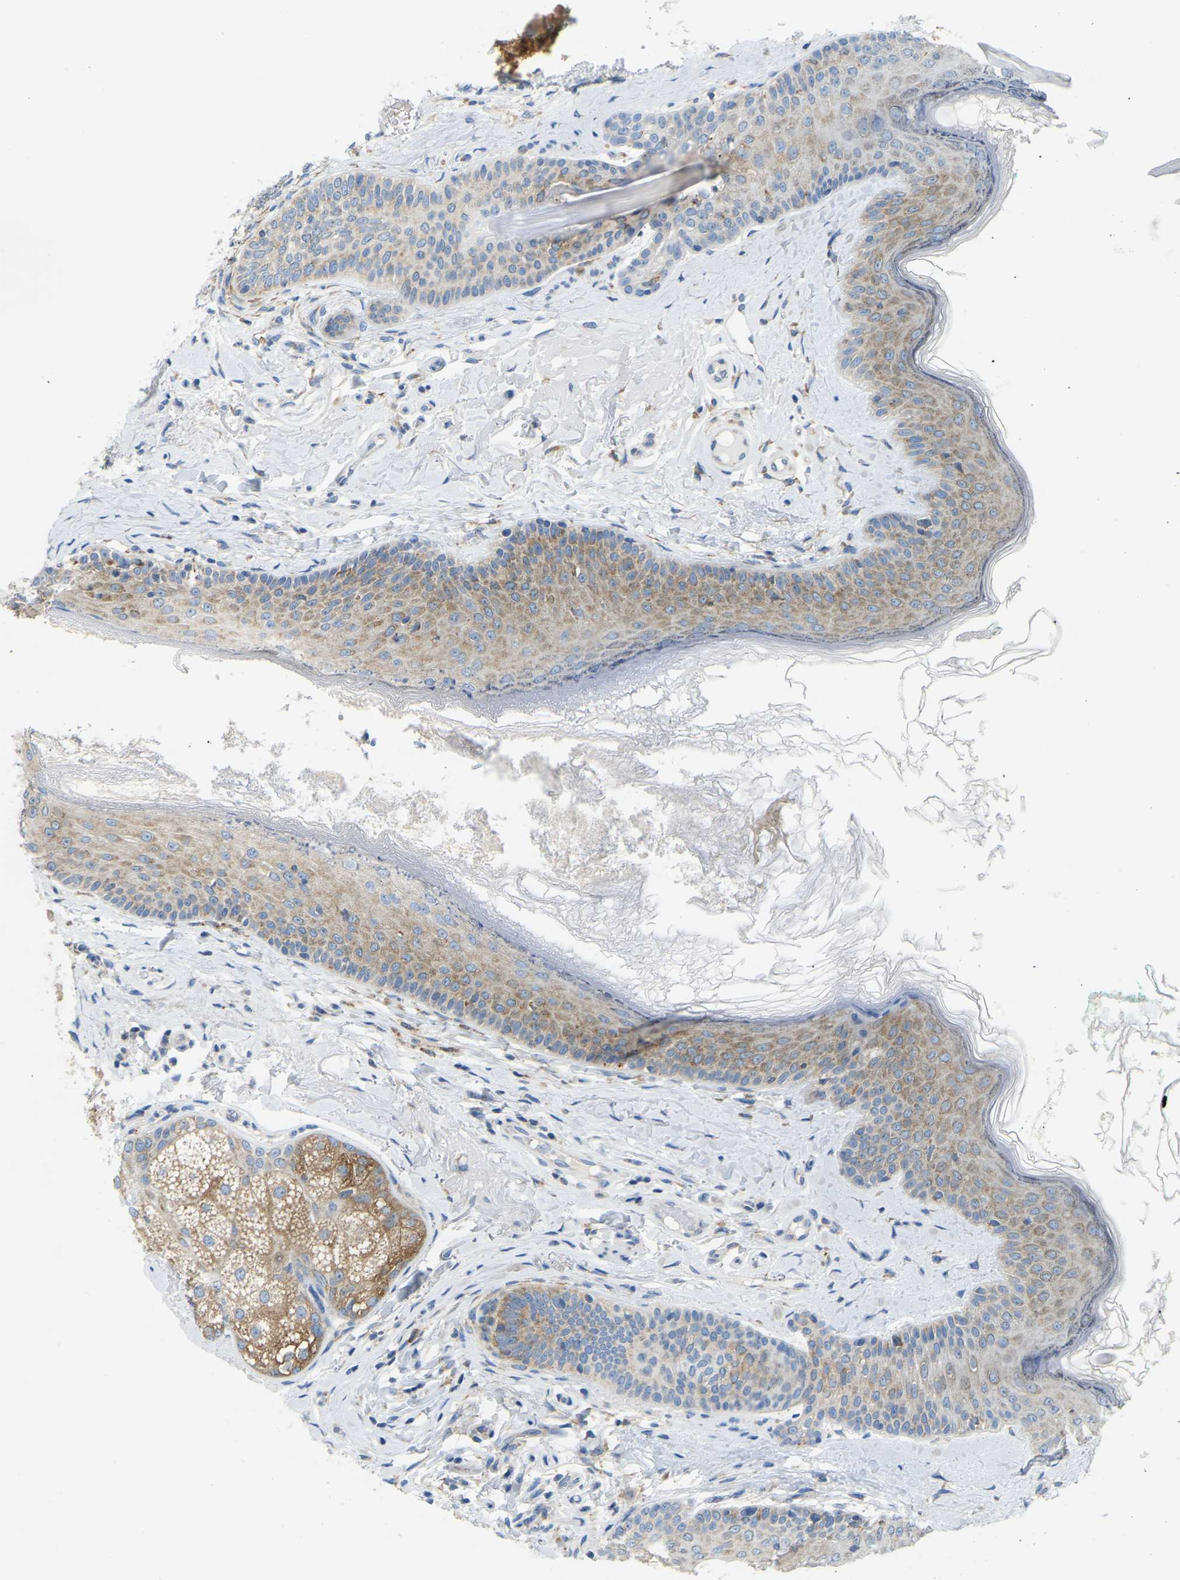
{"staining": {"intensity": "weak", "quantity": ">75%", "location": "cytoplasmic/membranous"}, "tissue": "oral mucosa", "cell_type": "Squamous epithelial cells", "image_type": "normal", "snomed": [{"axis": "morphology", "description": "Normal tissue, NOS"}, {"axis": "topography", "description": "Skin"}, {"axis": "topography", "description": "Oral tissue"}], "caption": "Normal oral mucosa shows weak cytoplasmic/membranous expression in about >75% of squamous epithelial cells, visualized by immunohistochemistry. (IHC, brightfield microscopy, high magnification).", "gene": "SND1", "patient": {"sex": "male", "age": 84}}